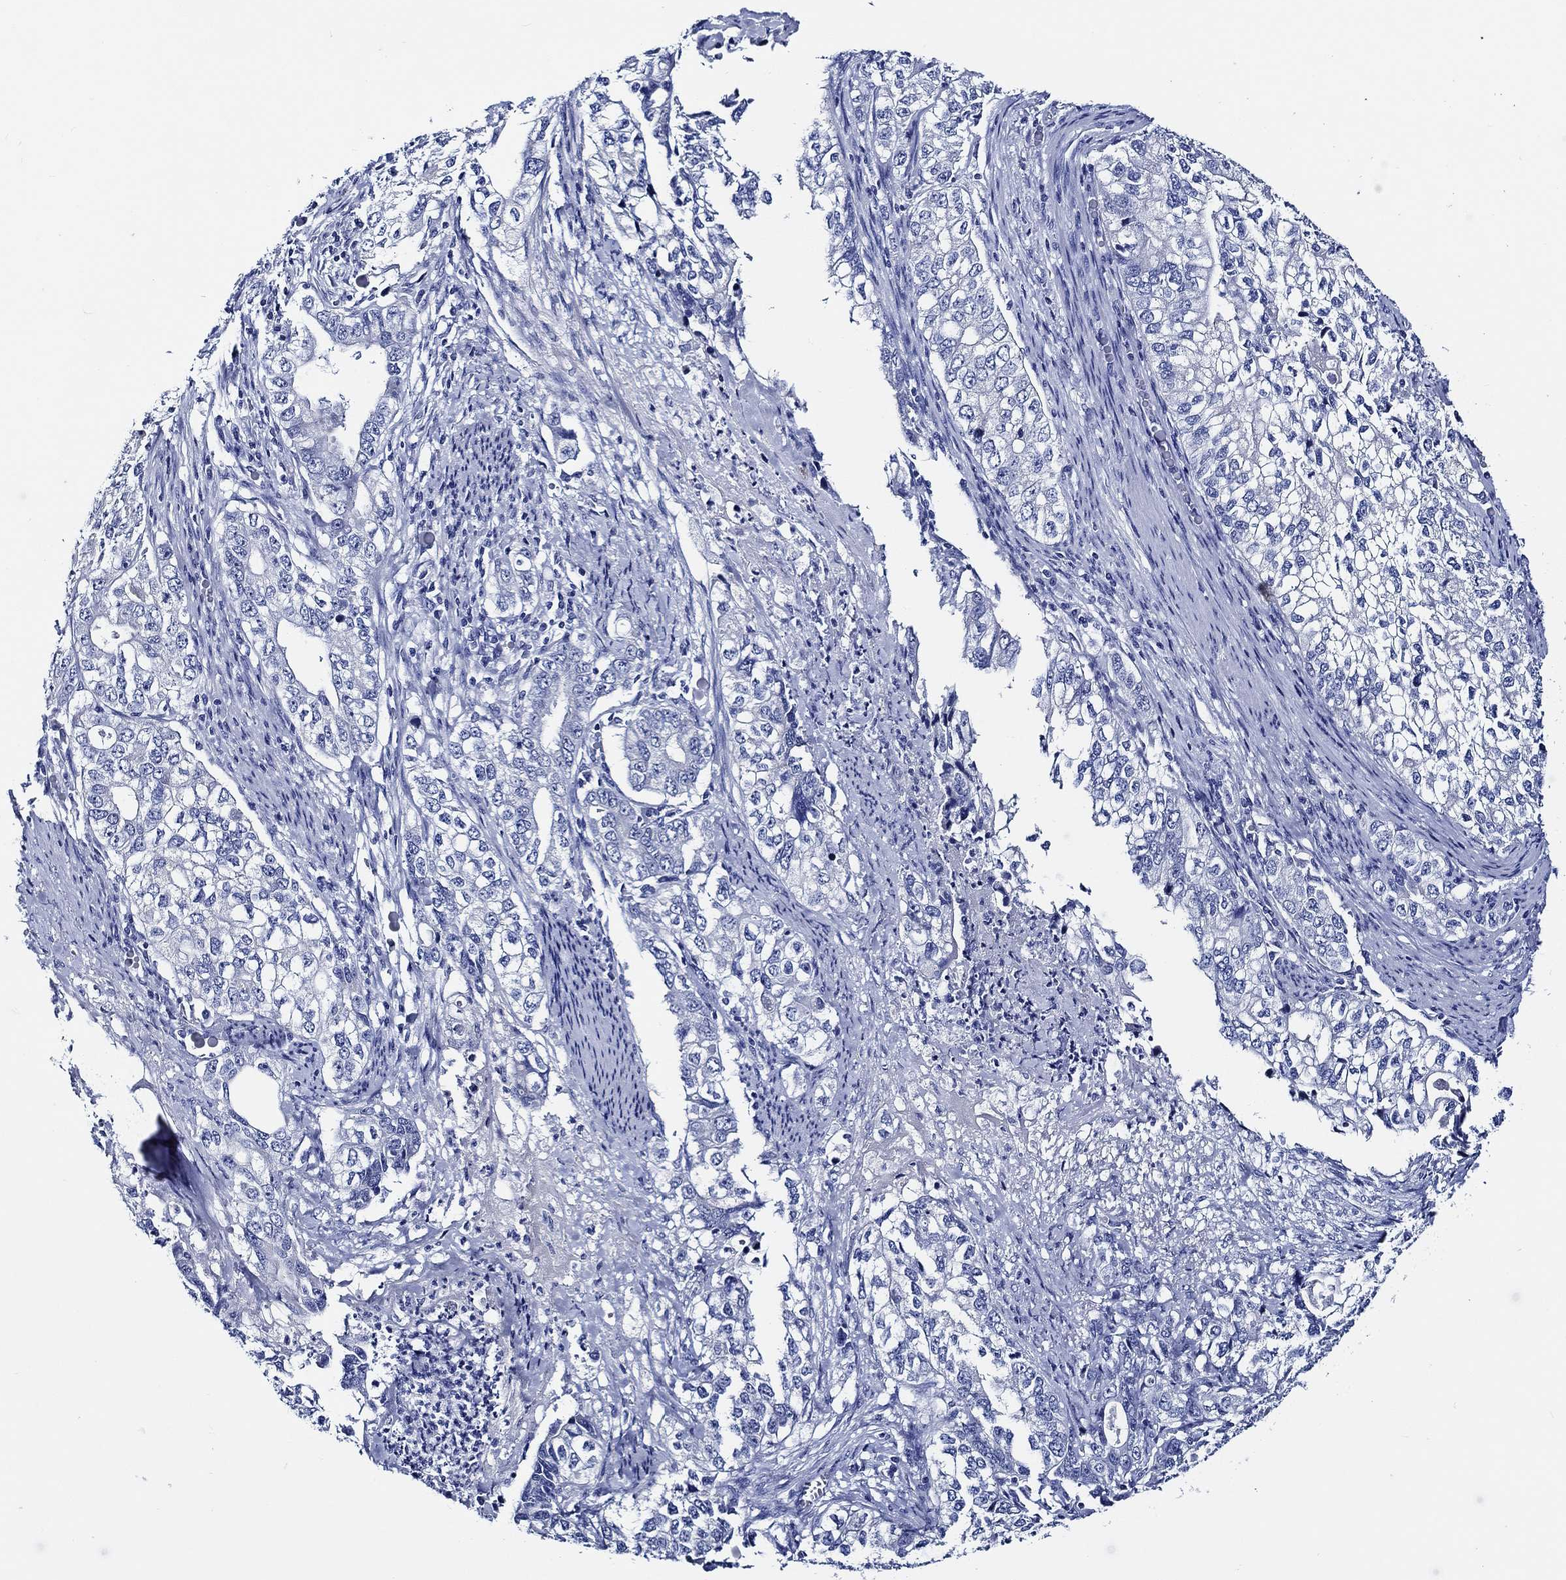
{"staining": {"intensity": "negative", "quantity": "none", "location": "none"}, "tissue": "stomach cancer", "cell_type": "Tumor cells", "image_type": "cancer", "snomed": [{"axis": "morphology", "description": "Adenocarcinoma, NOS"}, {"axis": "topography", "description": "Stomach, lower"}], "caption": "An immunohistochemistry (IHC) micrograph of stomach adenocarcinoma is shown. There is no staining in tumor cells of stomach adenocarcinoma. (DAB (3,3'-diaminobenzidine) immunohistochemistry (IHC), high magnification).", "gene": "WDR62", "patient": {"sex": "female", "age": 72}}